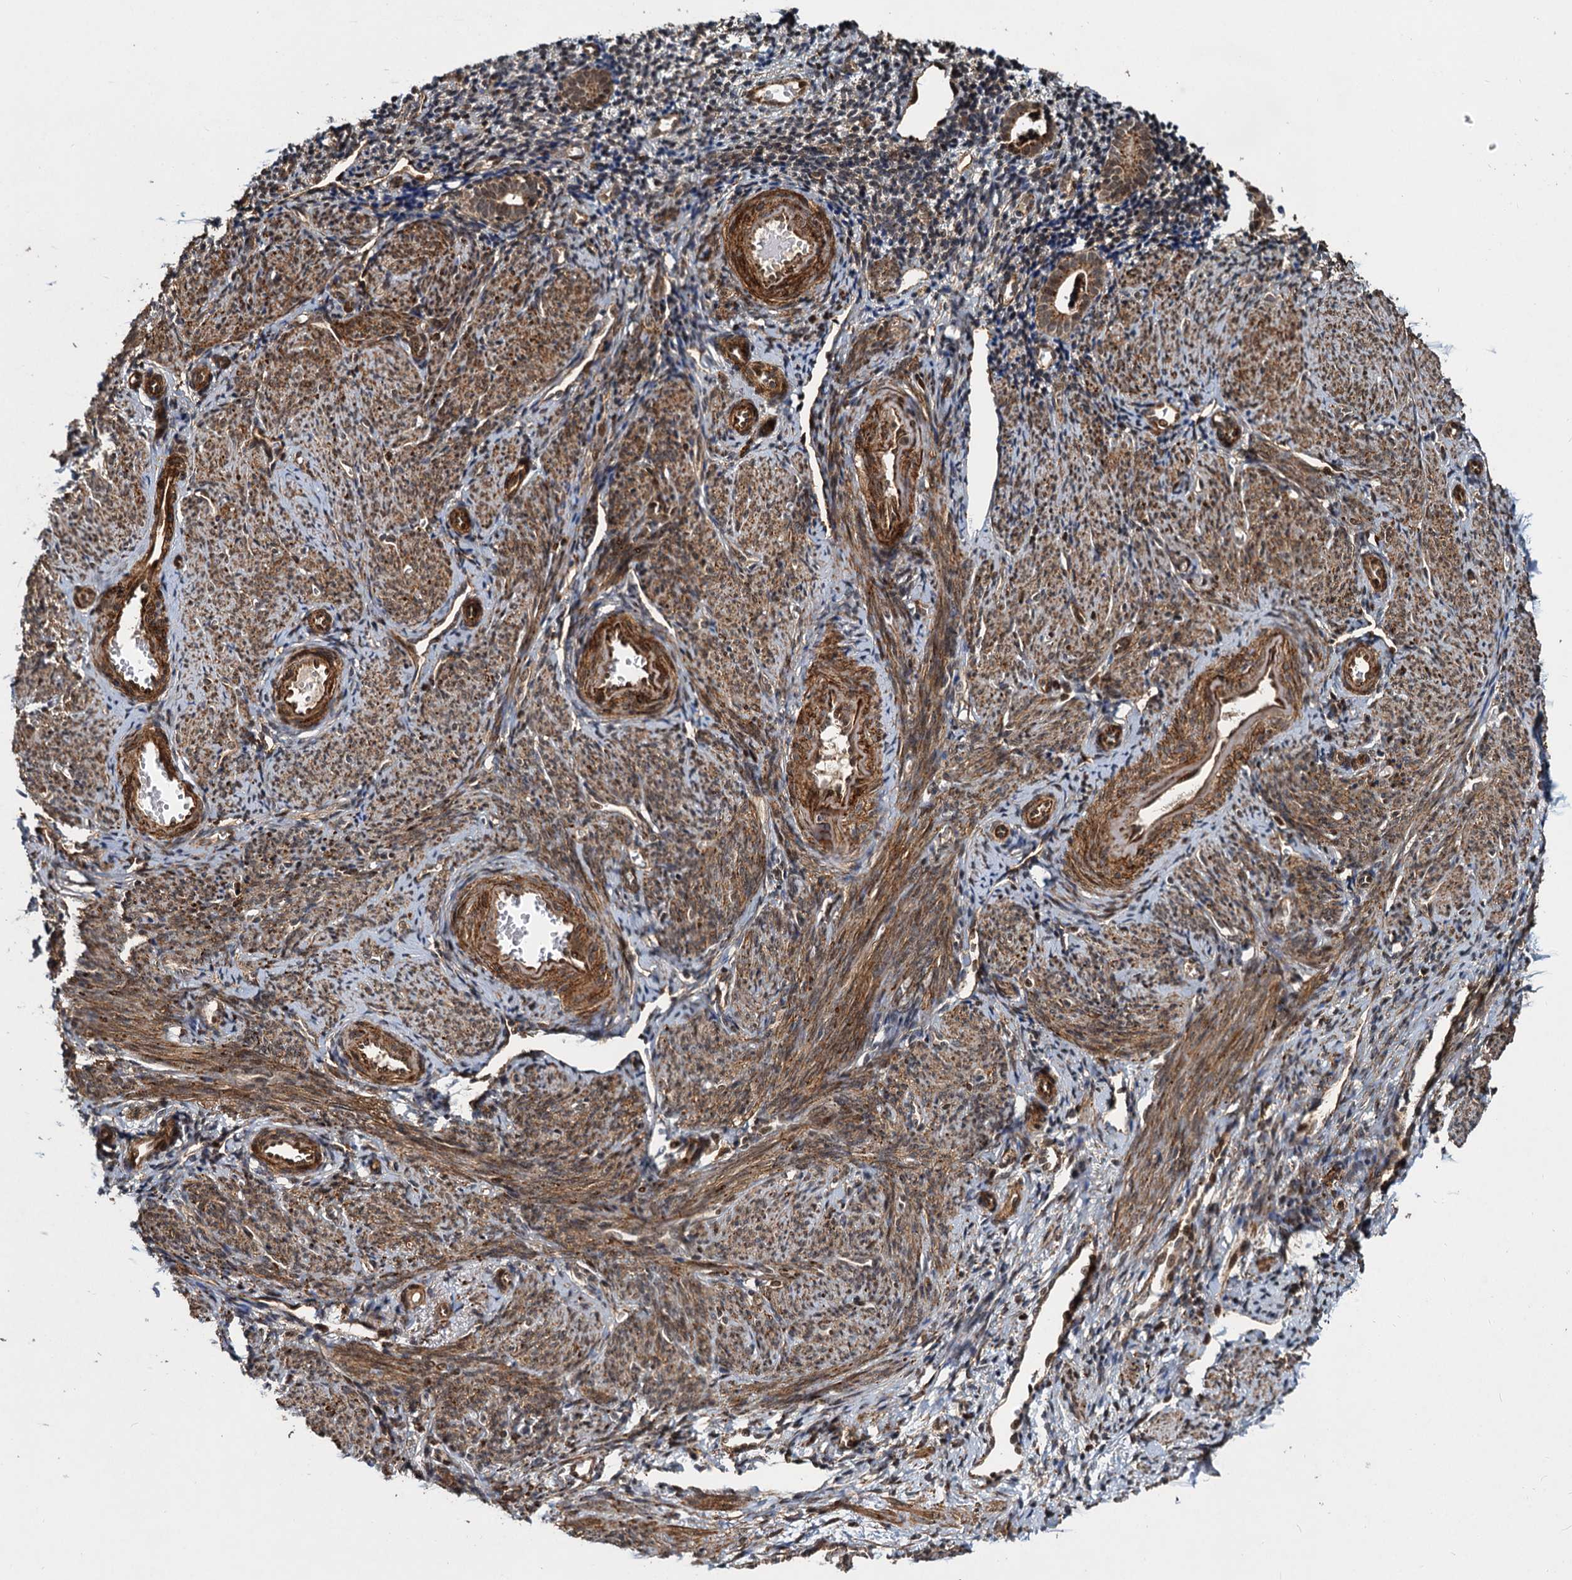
{"staining": {"intensity": "moderate", "quantity": "25%-75%", "location": "cytoplasmic/membranous"}, "tissue": "endometrium", "cell_type": "Cells in endometrial stroma", "image_type": "normal", "snomed": [{"axis": "morphology", "description": "Normal tissue, NOS"}, {"axis": "topography", "description": "Endometrium"}], "caption": "Cells in endometrial stroma display medium levels of moderate cytoplasmic/membranous expression in about 25%-75% of cells in normal endometrium.", "gene": "TRIM23", "patient": {"sex": "female", "age": 56}}